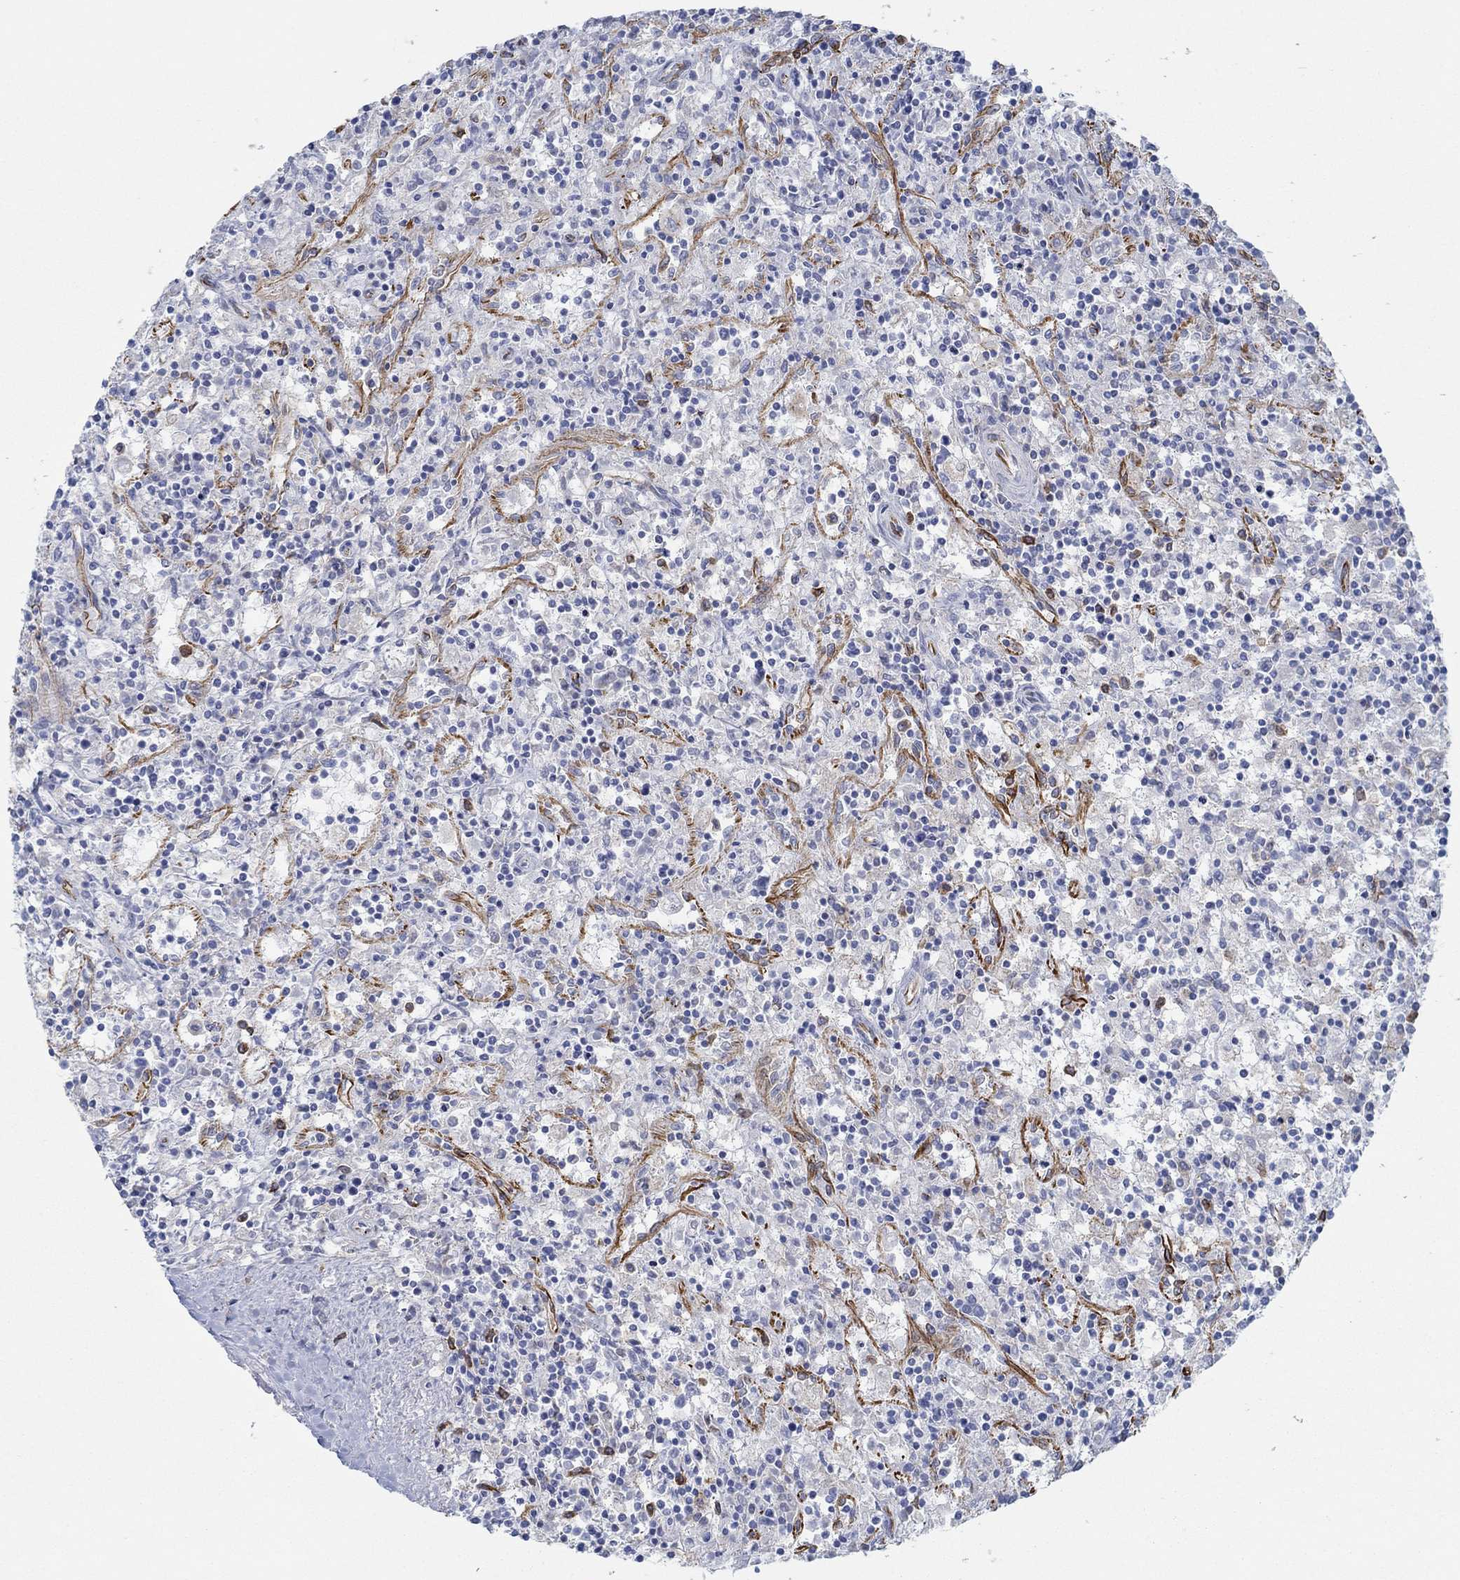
{"staining": {"intensity": "strong", "quantity": "<25%", "location": "cytoplasmic/membranous"}, "tissue": "lymphoma", "cell_type": "Tumor cells", "image_type": "cancer", "snomed": [{"axis": "morphology", "description": "Malignant lymphoma, non-Hodgkin's type, Low grade"}, {"axis": "topography", "description": "Spleen"}], "caption": "Immunohistochemistry (DAB) staining of lymphoma shows strong cytoplasmic/membranous protein positivity in approximately <25% of tumor cells. The staining is performed using DAB (3,3'-diaminobenzidine) brown chromogen to label protein expression. The nuclei are counter-stained blue using hematoxylin.", "gene": "STC2", "patient": {"sex": "male", "age": 62}}